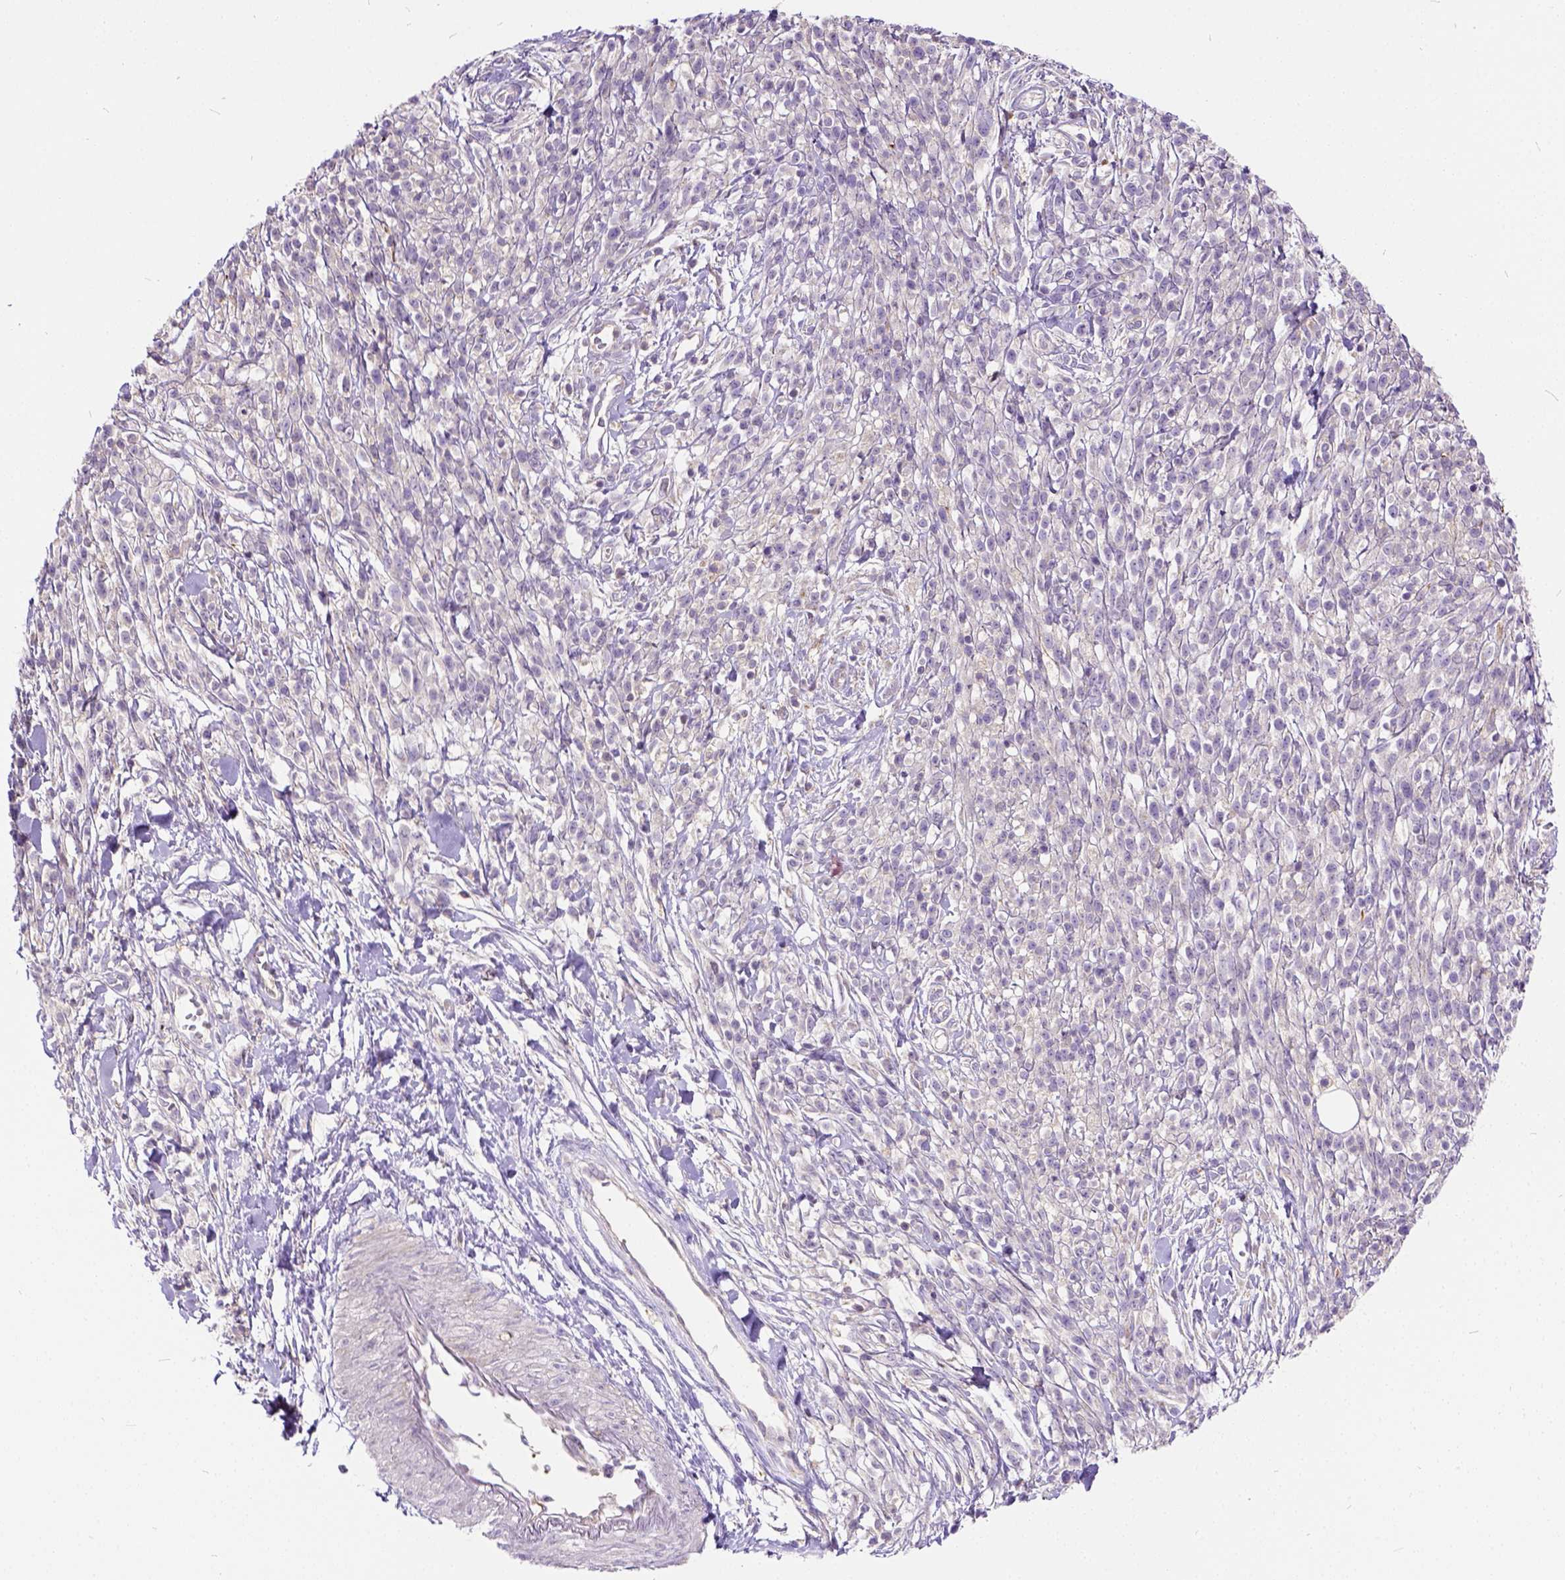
{"staining": {"intensity": "negative", "quantity": "none", "location": "none"}, "tissue": "melanoma", "cell_type": "Tumor cells", "image_type": "cancer", "snomed": [{"axis": "morphology", "description": "Malignant melanoma, NOS"}, {"axis": "topography", "description": "Skin"}, {"axis": "topography", "description": "Skin of trunk"}], "caption": "The IHC micrograph has no significant expression in tumor cells of melanoma tissue.", "gene": "CADM4", "patient": {"sex": "male", "age": 74}}